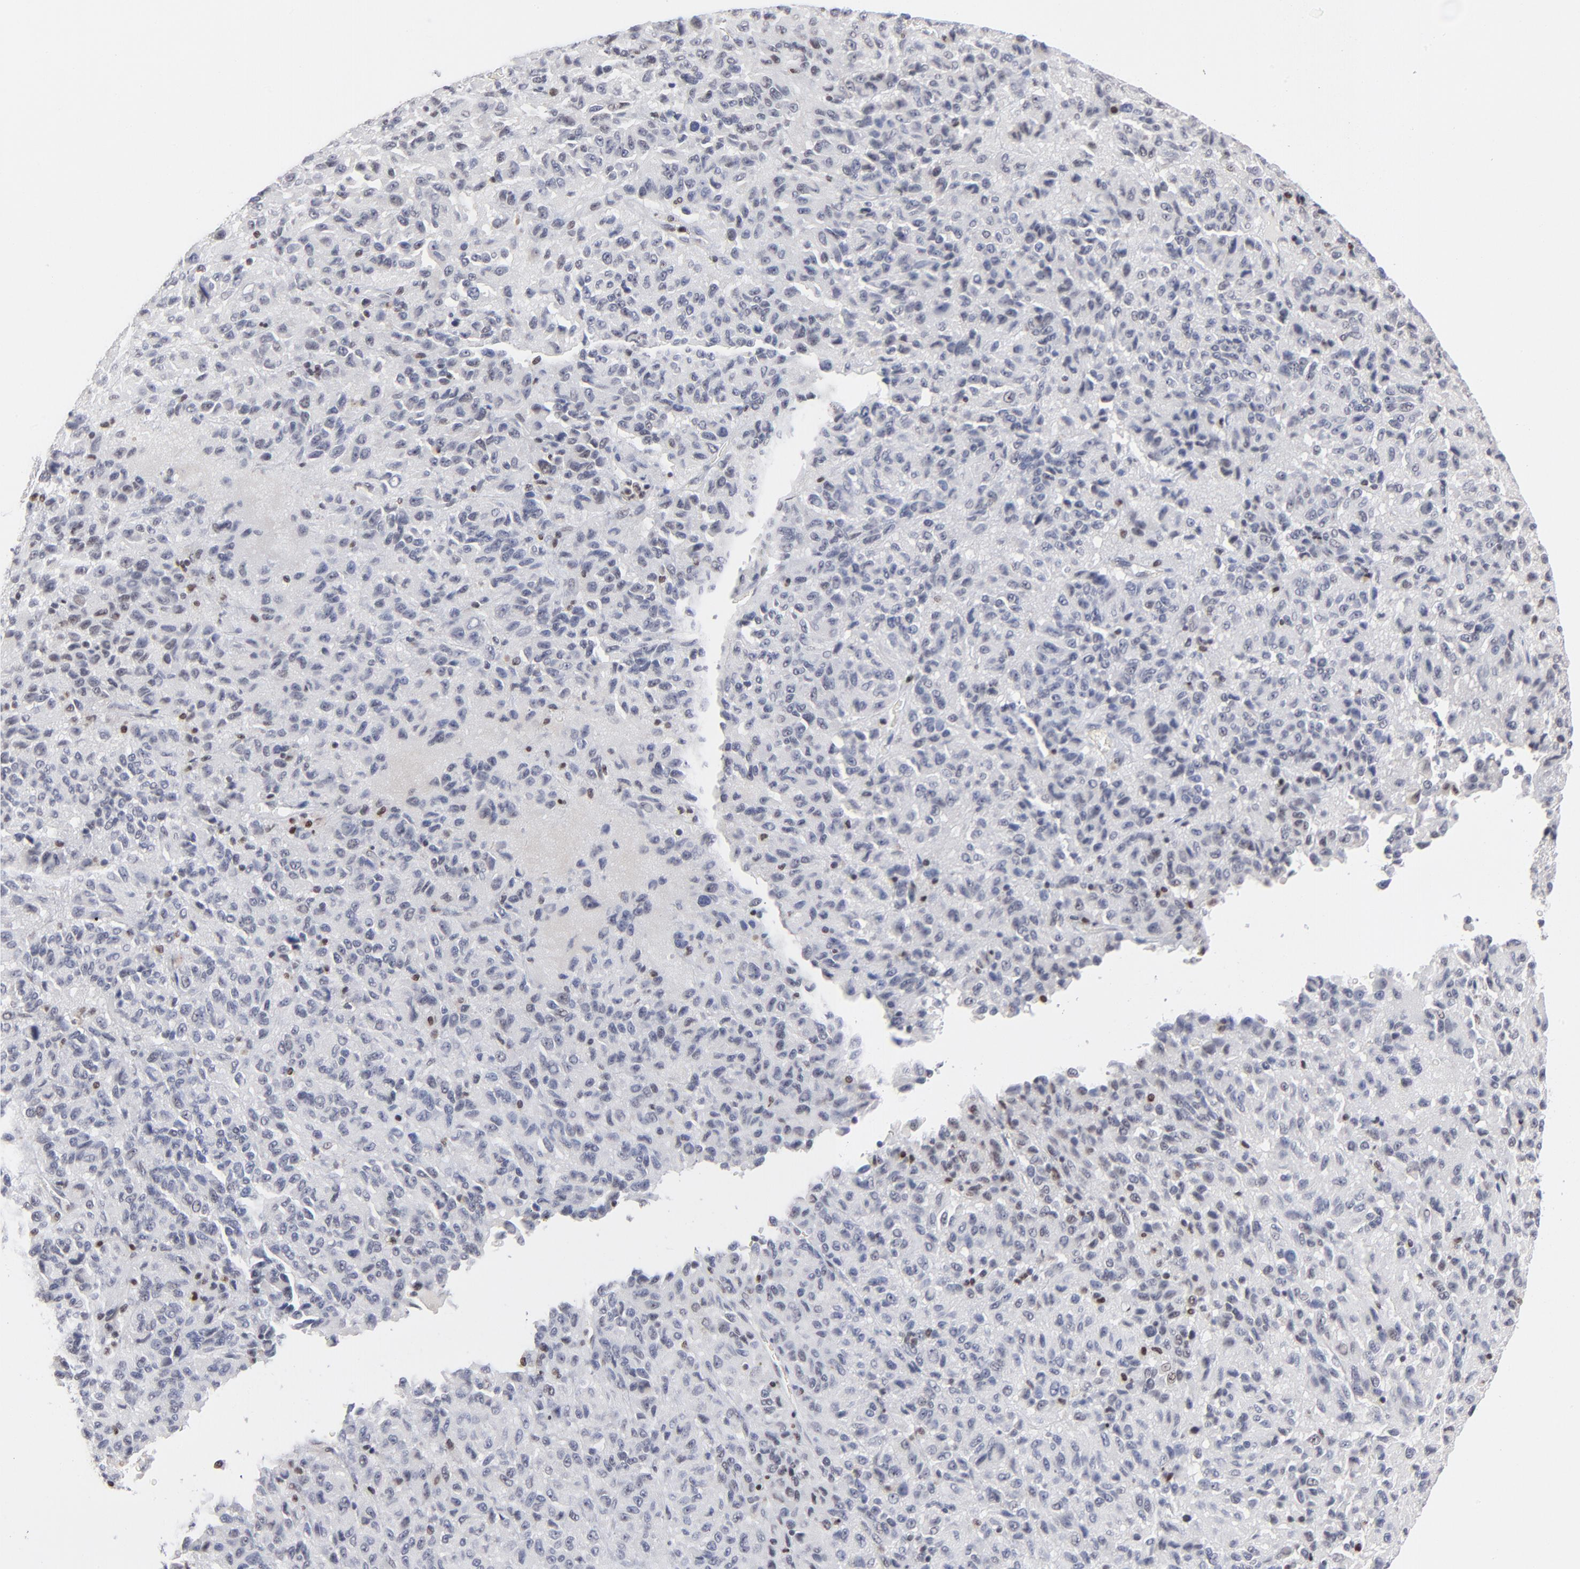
{"staining": {"intensity": "negative", "quantity": "none", "location": "none"}, "tissue": "melanoma", "cell_type": "Tumor cells", "image_type": "cancer", "snomed": [{"axis": "morphology", "description": "Malignant melanoma, Metastatic site"}, {"axis": "topography", "description": "Lung"}], "caption": "There is no significant staining in tumor cells of malignant melanoma (metastatic site).", "gene": "MAX", "patient": {"sex": "male", "age": 64}}